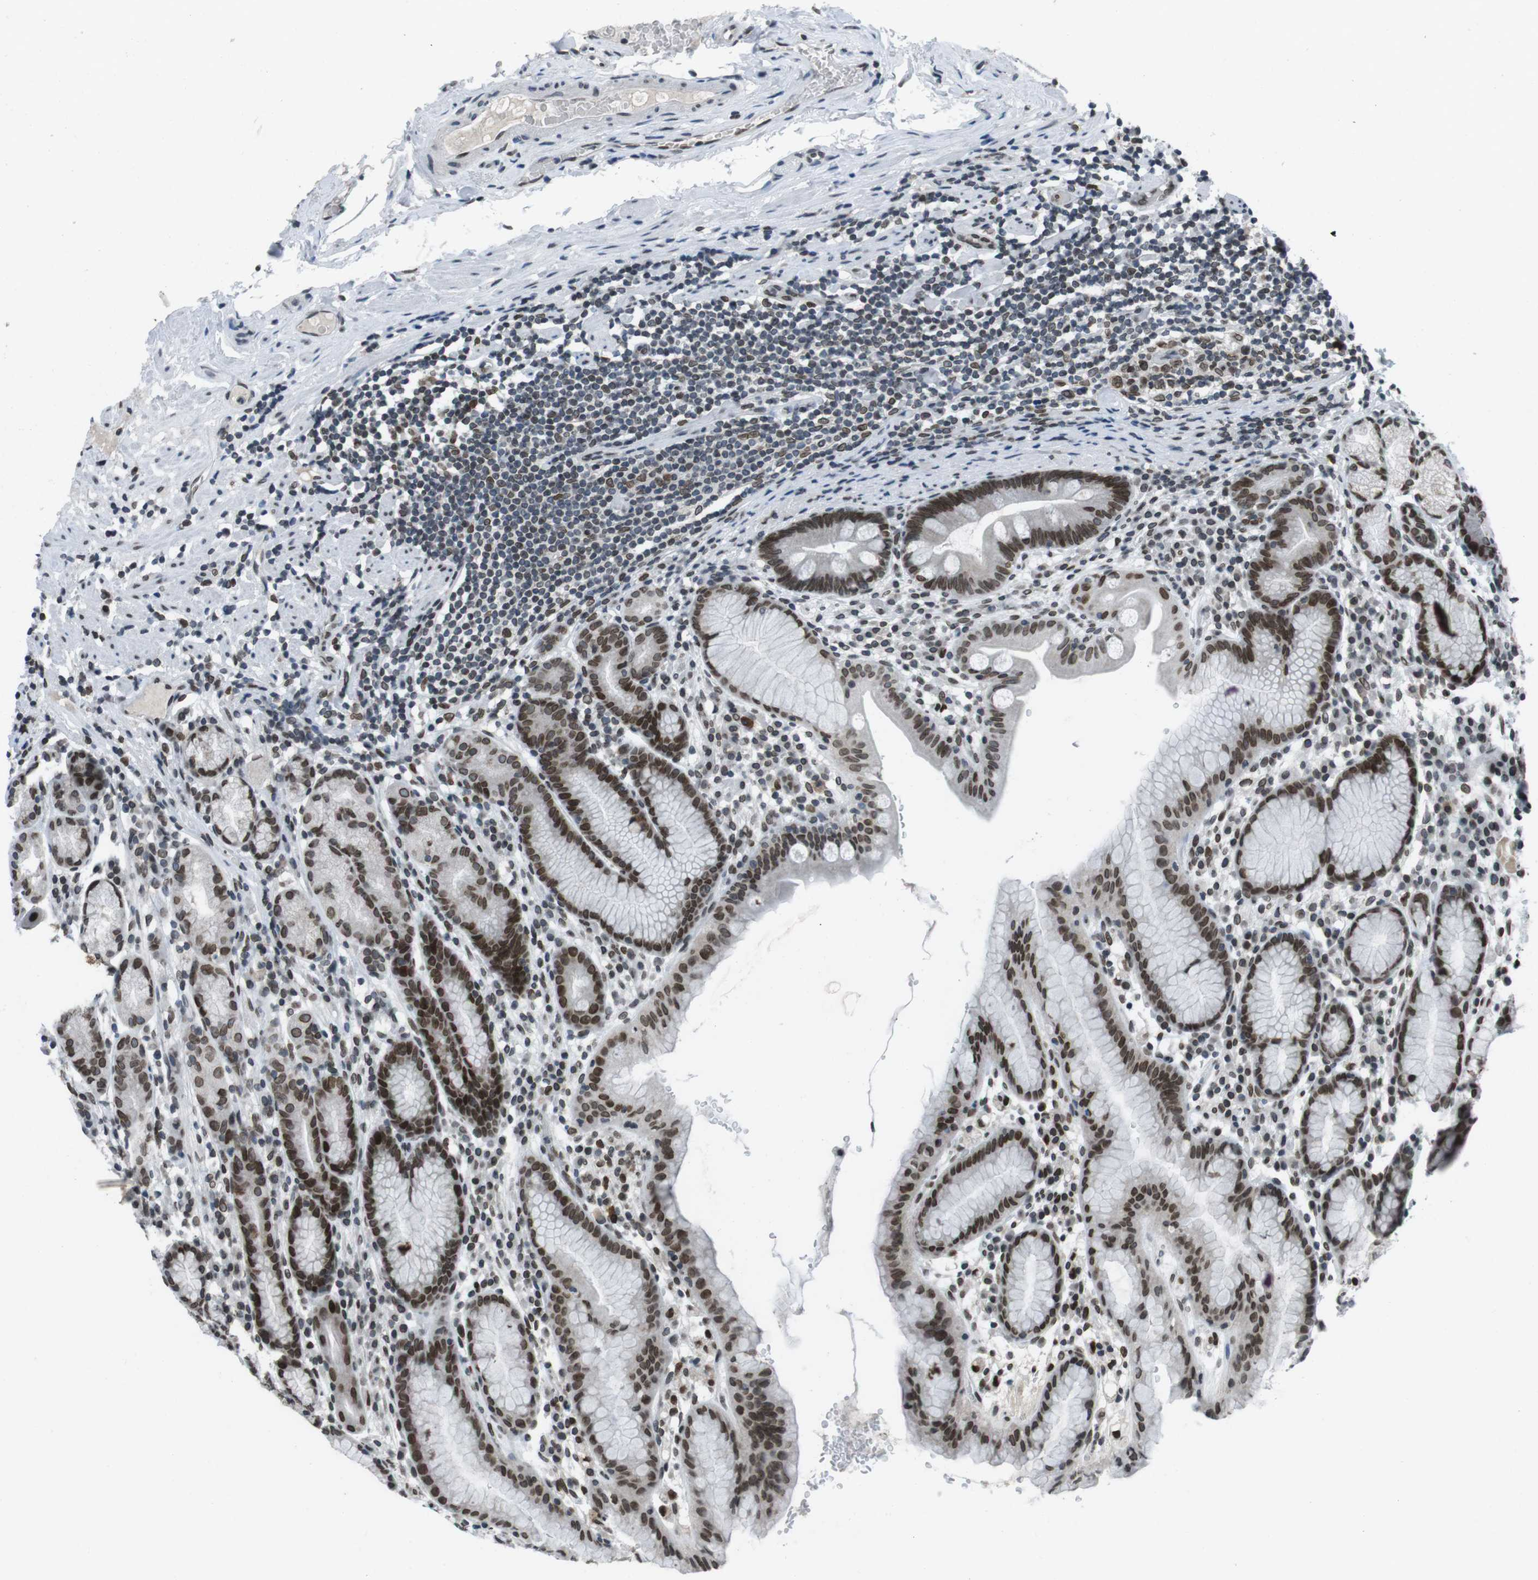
{"staining": {"intensity": "strong", "quantity": ">75%", "location": "nuclear"}, "tissue": "stomach", "cell_type": "Glandular cells", "image_type": "normal", "snomed": [{"axis": "morphology", "description": "Normal tissue, NOS"}, {"axis": "topography", "description": "Stomach, lower"}], "caption": "Stomach stained for a protein reveals strong nuclear positivity in glandular cells. (brown staining indicates protein expression, while blue staining denotes nuclei).", "gene": "MAD1L1", "patient": {"sex": "male", "age": 52}}